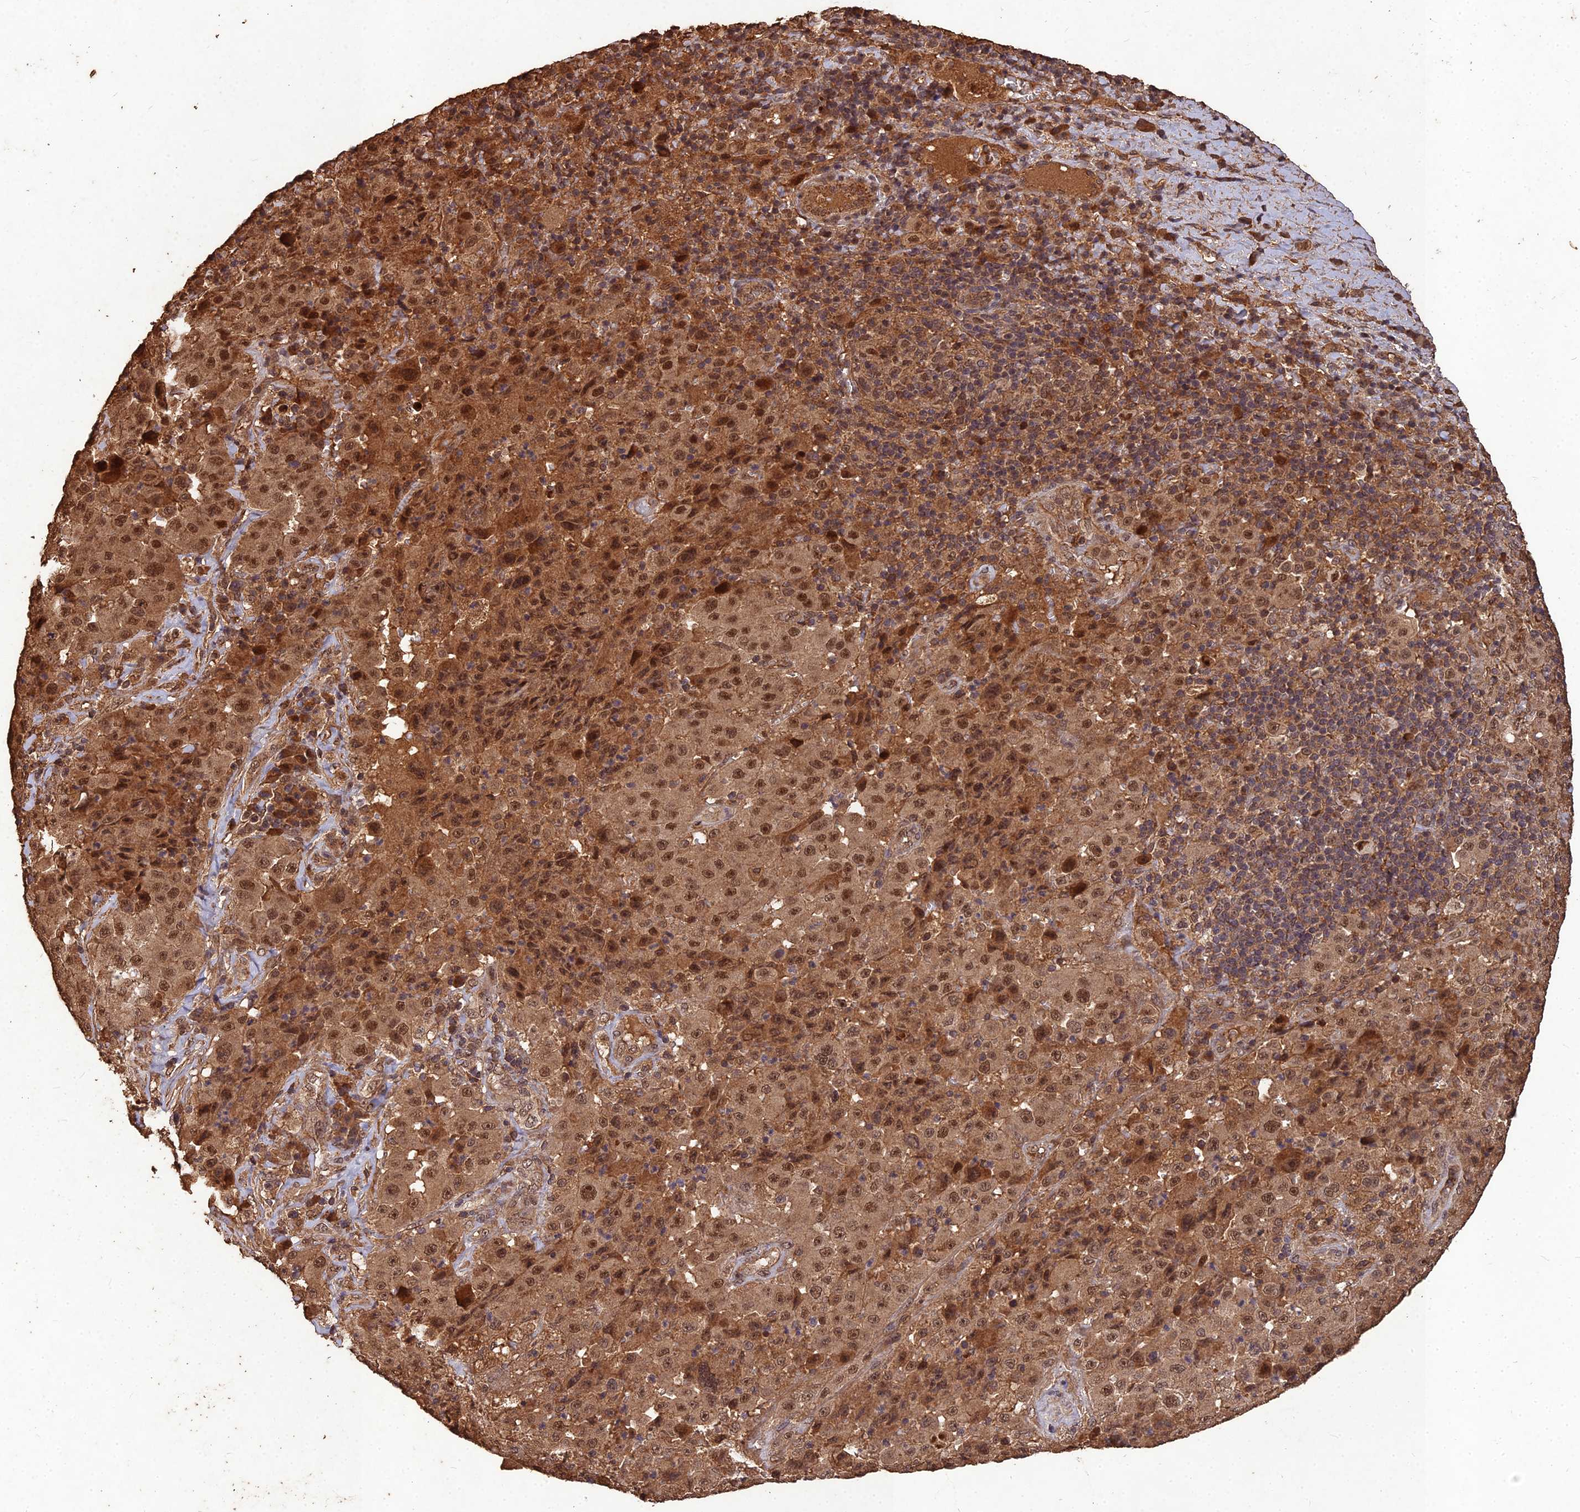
{"staining": {"intensity": "moderate", "quantity": ">75%", "location": "cytoplasmic/membranous,nuclear"}, "tissue": "melanoma", "cell_type": "Tumor cells", "image_type": "cancer", "snomed": [{"axis": "morphology", "description": "Malignant melanoma, Metastatic site"}, {"axis": "topography", "description": "Lymph node"}], "caption": "Immunohistochemical staining of human malignant melanoma (metastatic site) shows medium levels of moderate cytoplasmic/membranous and nuclear expression in about >75% of tumor cells.", "gene": "SYMPK", "patient": {"sex": "male", "age": 62}}